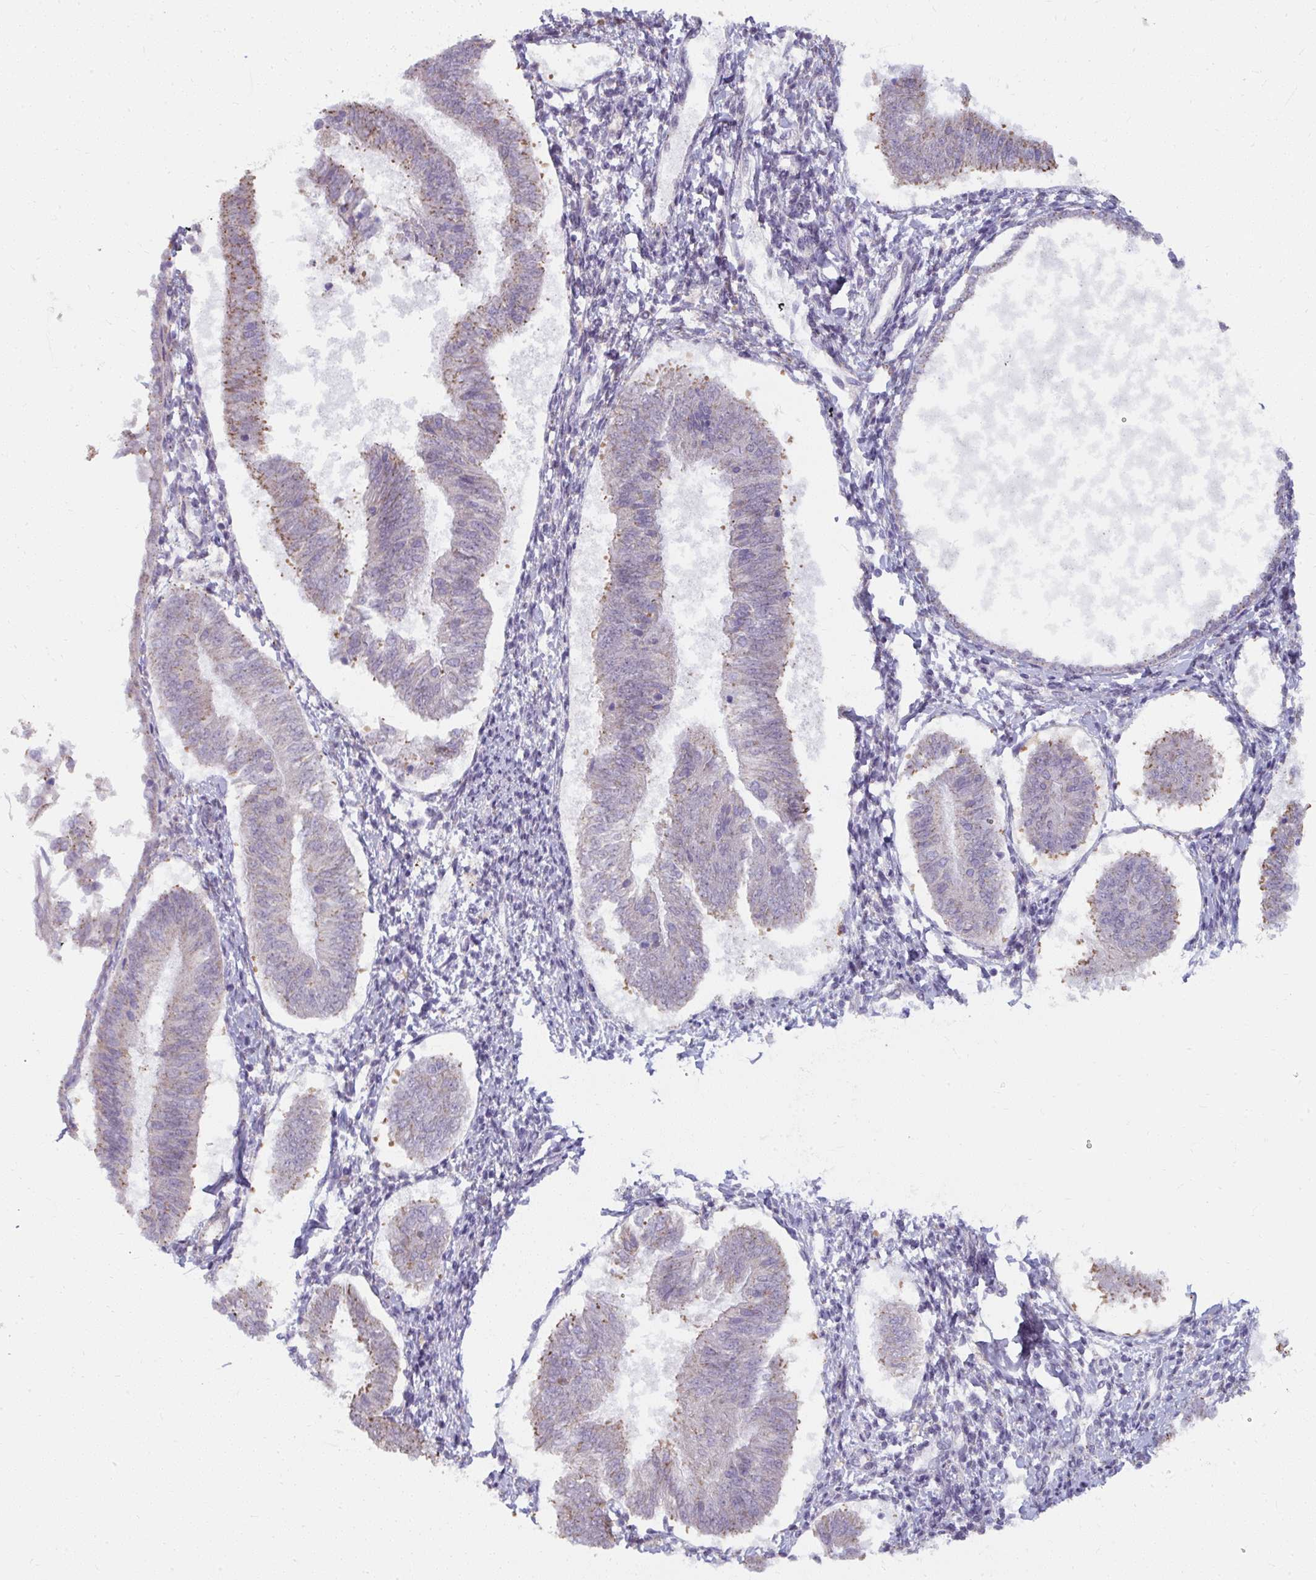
{"staining": {"intensity": "moderate", "quantity": "<25%", "location": "cytoplasmic/membranous"}, "tissue": "endometrial cancer", "cell_type": "Tumor cells", "image_type": "cancer", "snomed": [{"axis": "morphology", "description": "Adenocarcinoma, NOS"}, {"axis": "topography", "description": "Endometrium"}], "caption": "The image exhibits immunohistochemical staining of endometrial cancer (adenocarcinoma). There is moderate cytoplasmic/membranous expression is present in approximately <25% of tumor cells. Immunohistochemistry stains the protein of interest in brown and the nuclei are stained blue.", "gene": "NMNAT1", "patient": {"sex": "female", "age": 58}}